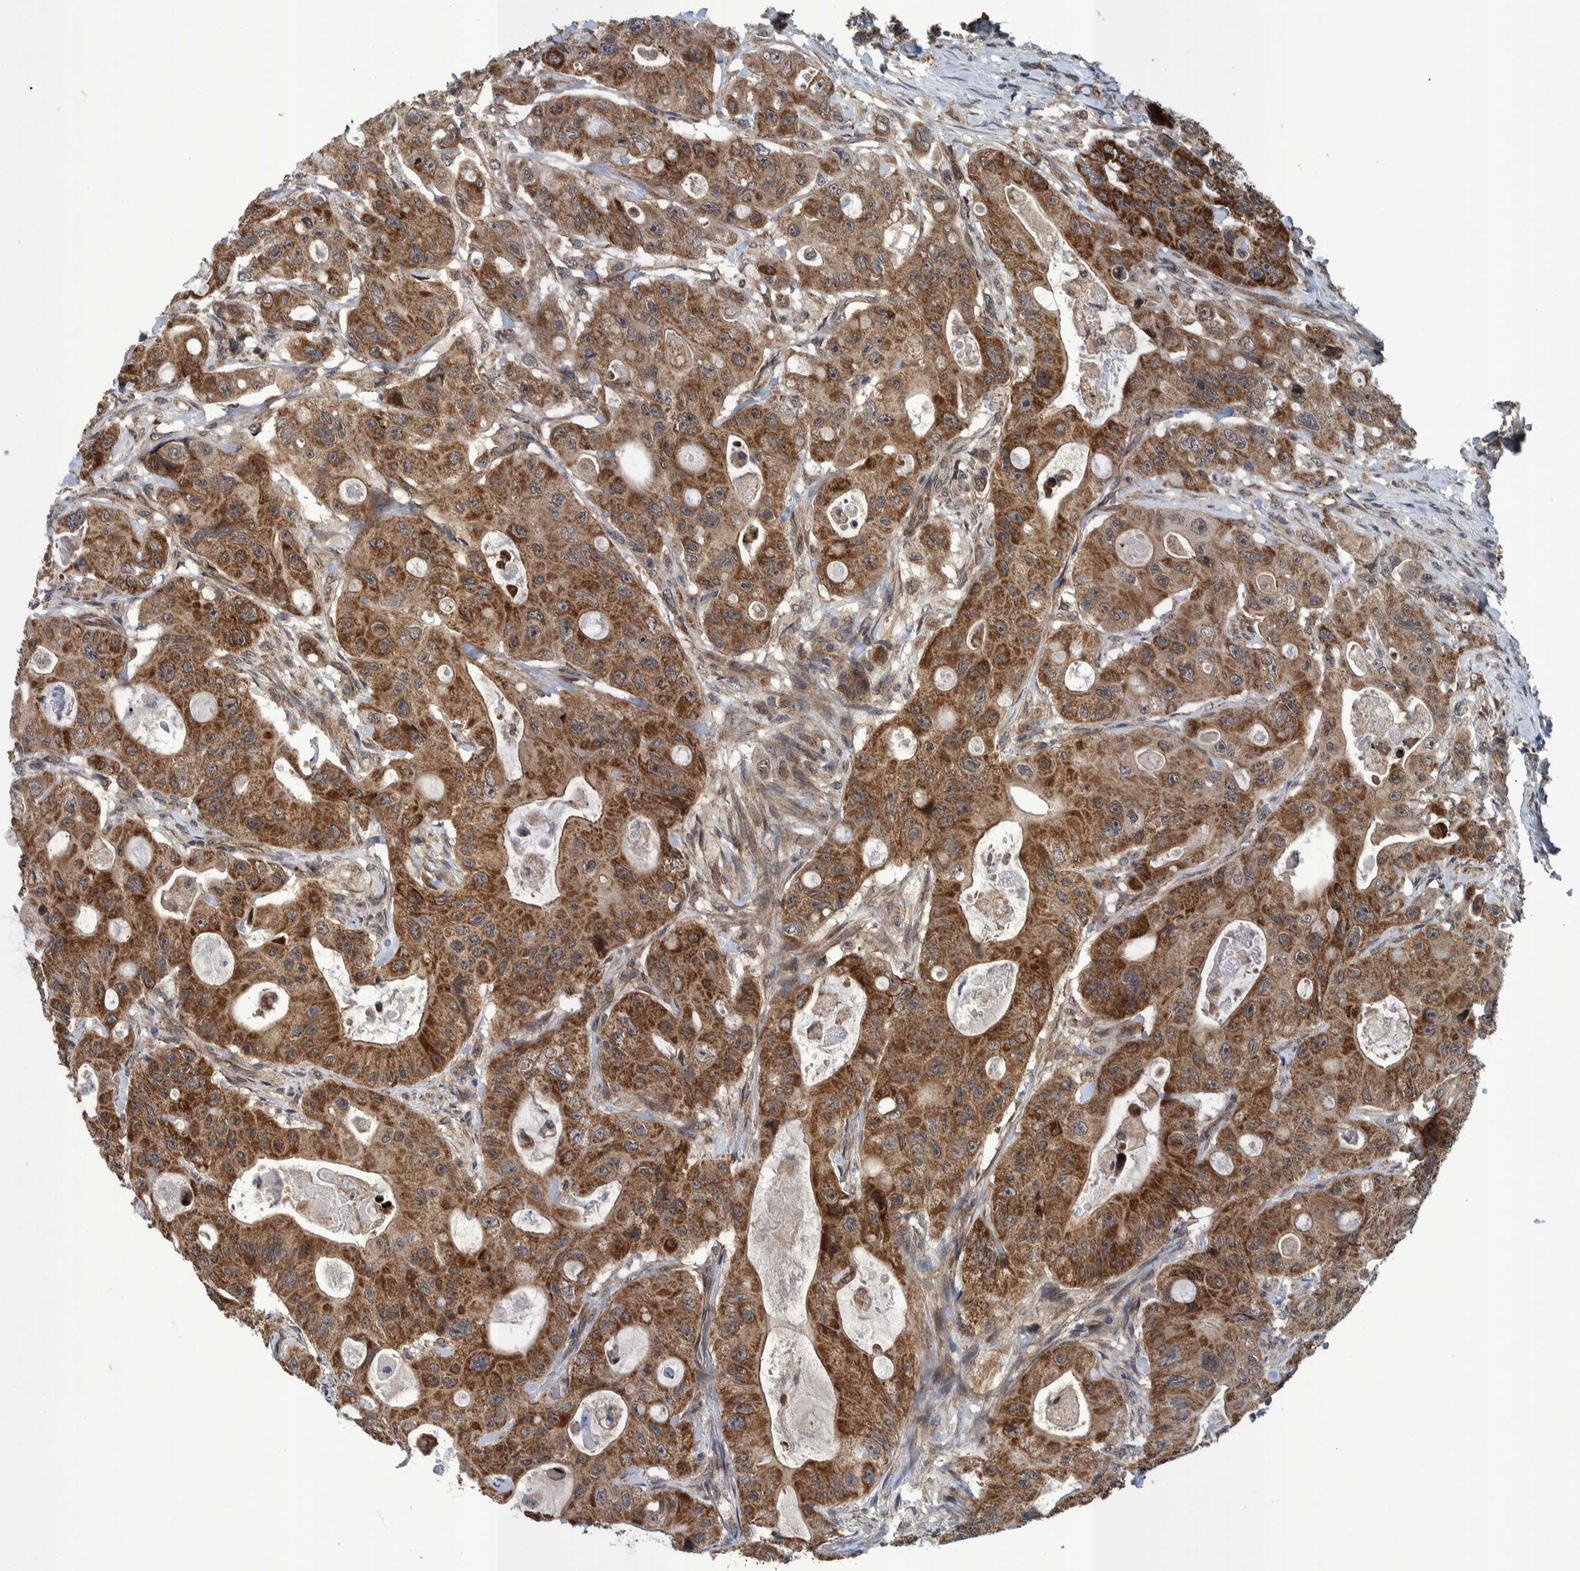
{"staining": {"intensity": "strong", "quantity": ">75%", "location": "cytoplasmic/membranous"}, "tissue": "colorectal cancer", "cell_type": "Tumor cells", "image_type": "cancer", "snomed": [{"axis": "morphology", "description": "Adenocarcinoma, NOS"}, {"axis": "topography", "description": "Colon"}], "caption": "High-magnification brightfield microscopy of colorectal cancer stained with DAB (3,3'-diaminobenzidine) (brown) and counterstained with hematoxylin (blue). tumor cells exhibit strong cytoplasmic/membranous staining is seen in about>75% of cells. (IHC, brightfield microscopy, high magnification).", "gene": "MRPS7", "patient": {"sex": "female", "age": 46}}